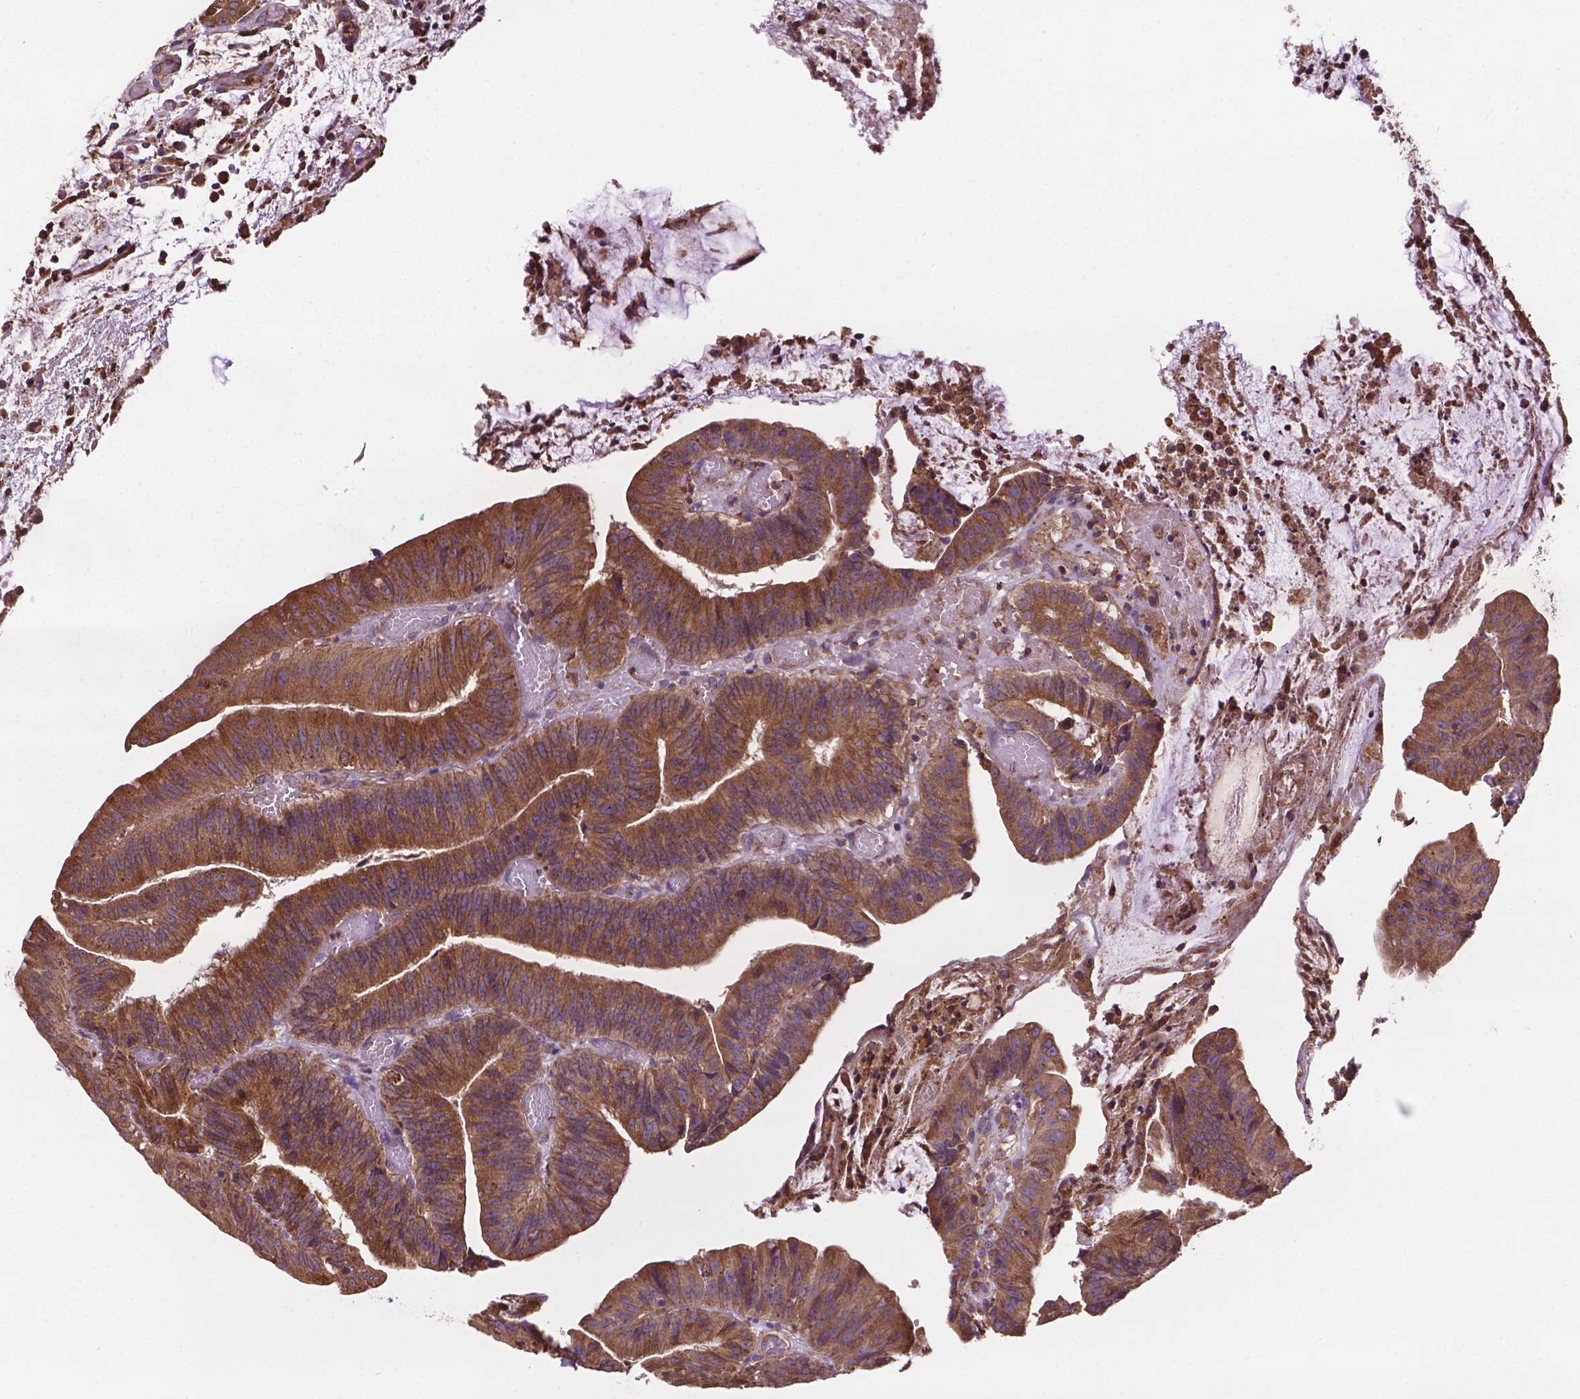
{"staining": {"intensity": "moderate", "quantity": ">75%", "location": "cytoplasmic/membranous"}, "tissue": "colorectal cancer", "cell_type": "Tumor cells", "image_type": "cancer", "snomed": [{"axis": "morphology", "description": "Adenocarcinoma, NOS"}, {"axis": "topography", "description": "Colon"}], "caption": "Protein expression analysis of human colorectal cancer reveals moderate cytoplasmic/membranous positivity in approximately >75% of tumor cells.", "gene": "CCDC71L", "patient": {"sex": "female", "age": 78}}